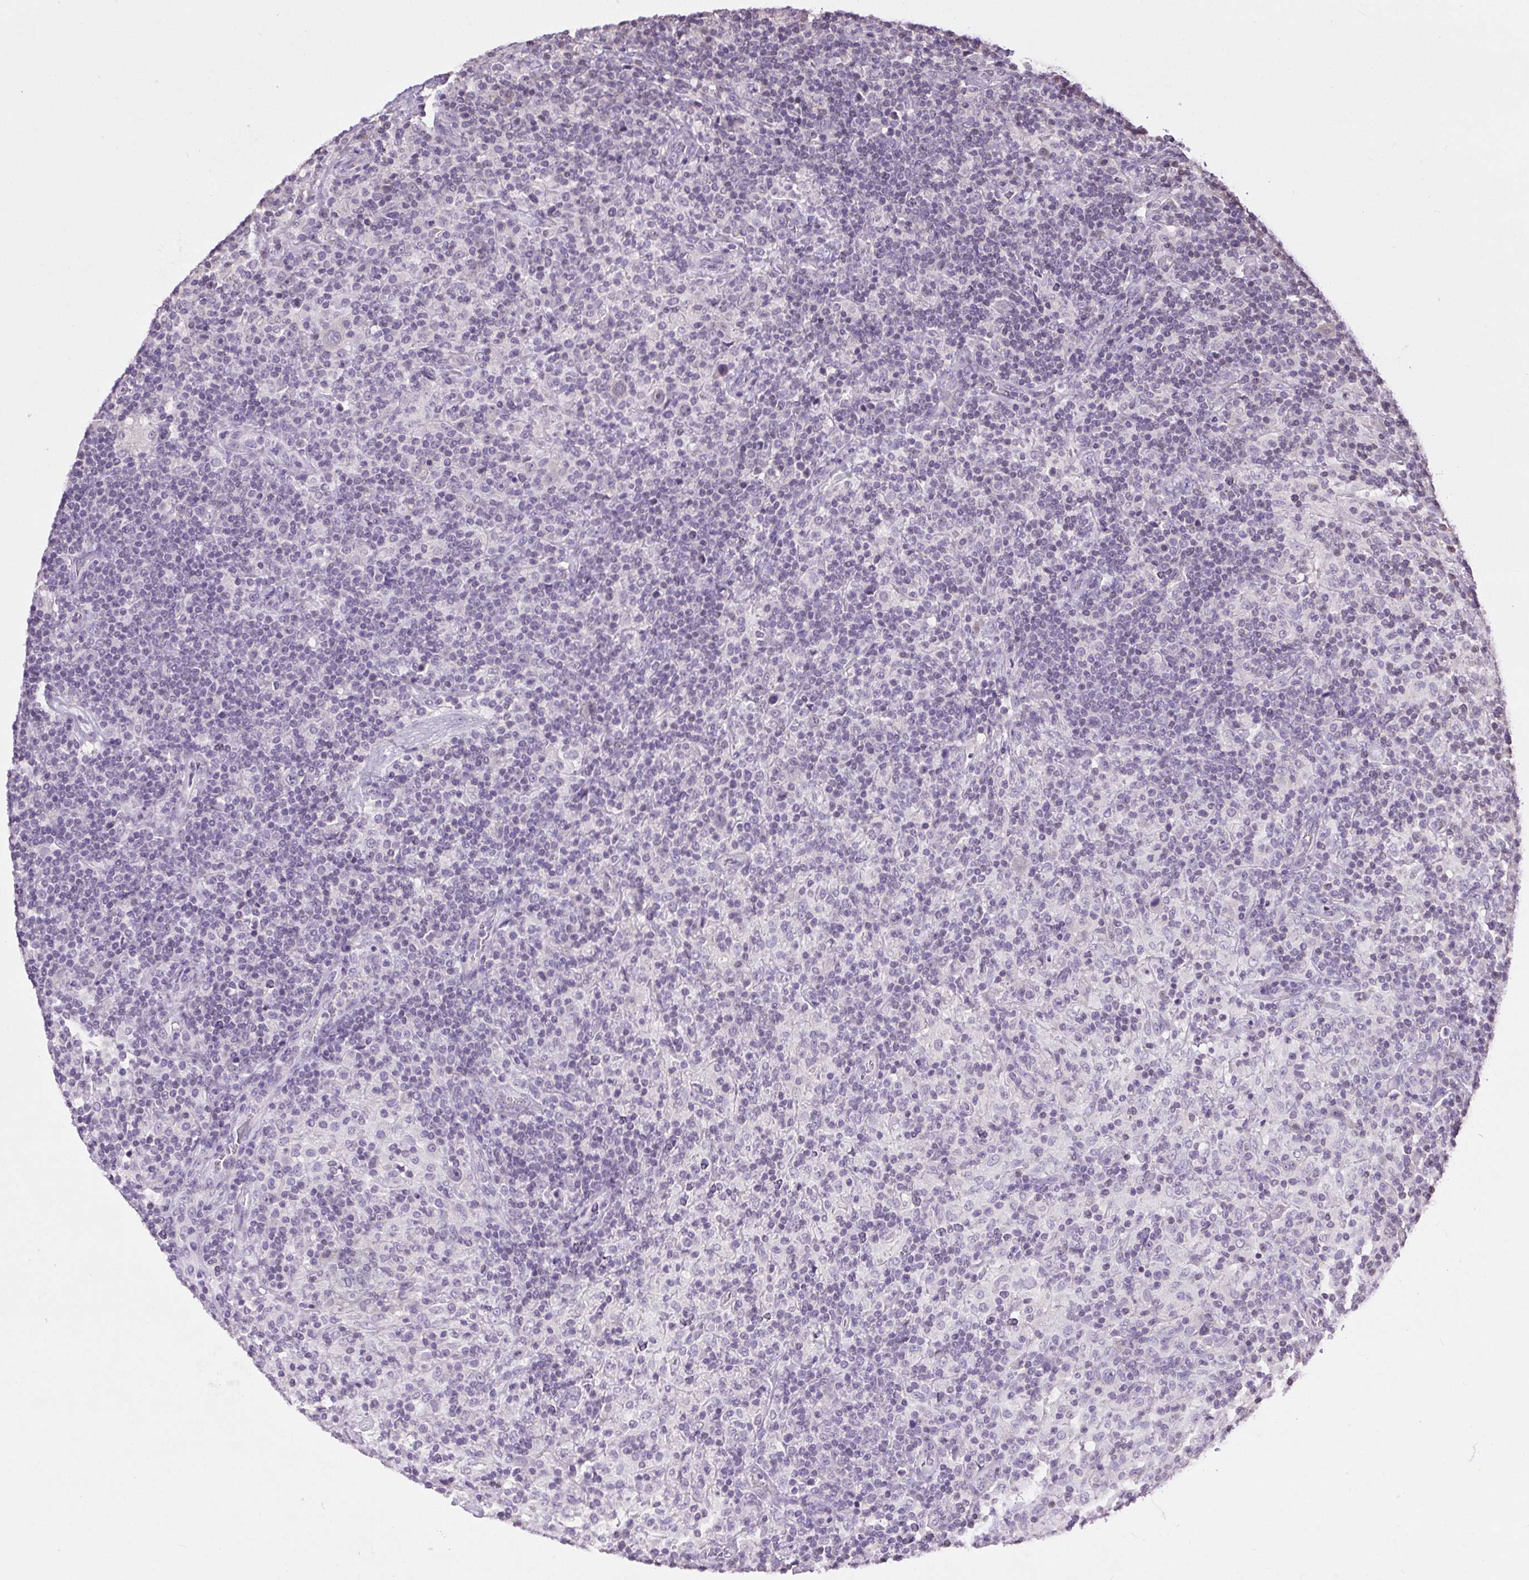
{"staining": {"intensity": "negative", "quantity": "none", "location": "none"}, "tissue": "lymphoma", "cell_type": "Tumor cells", "image_type": "cancer", "snomed": [{"axis": "morphology", "description": "Hodgkin's disease, NOS"}, {"axis": "topography", "description": "Lymph node"}], "caption": "High power microscopy histopathology image of an immunohistochemistry histopathology image of lymphoma, revealing no significant expression in tumor cells.", "gene": "SYCE2", "patient": {"sex": "male", "age": 70}}